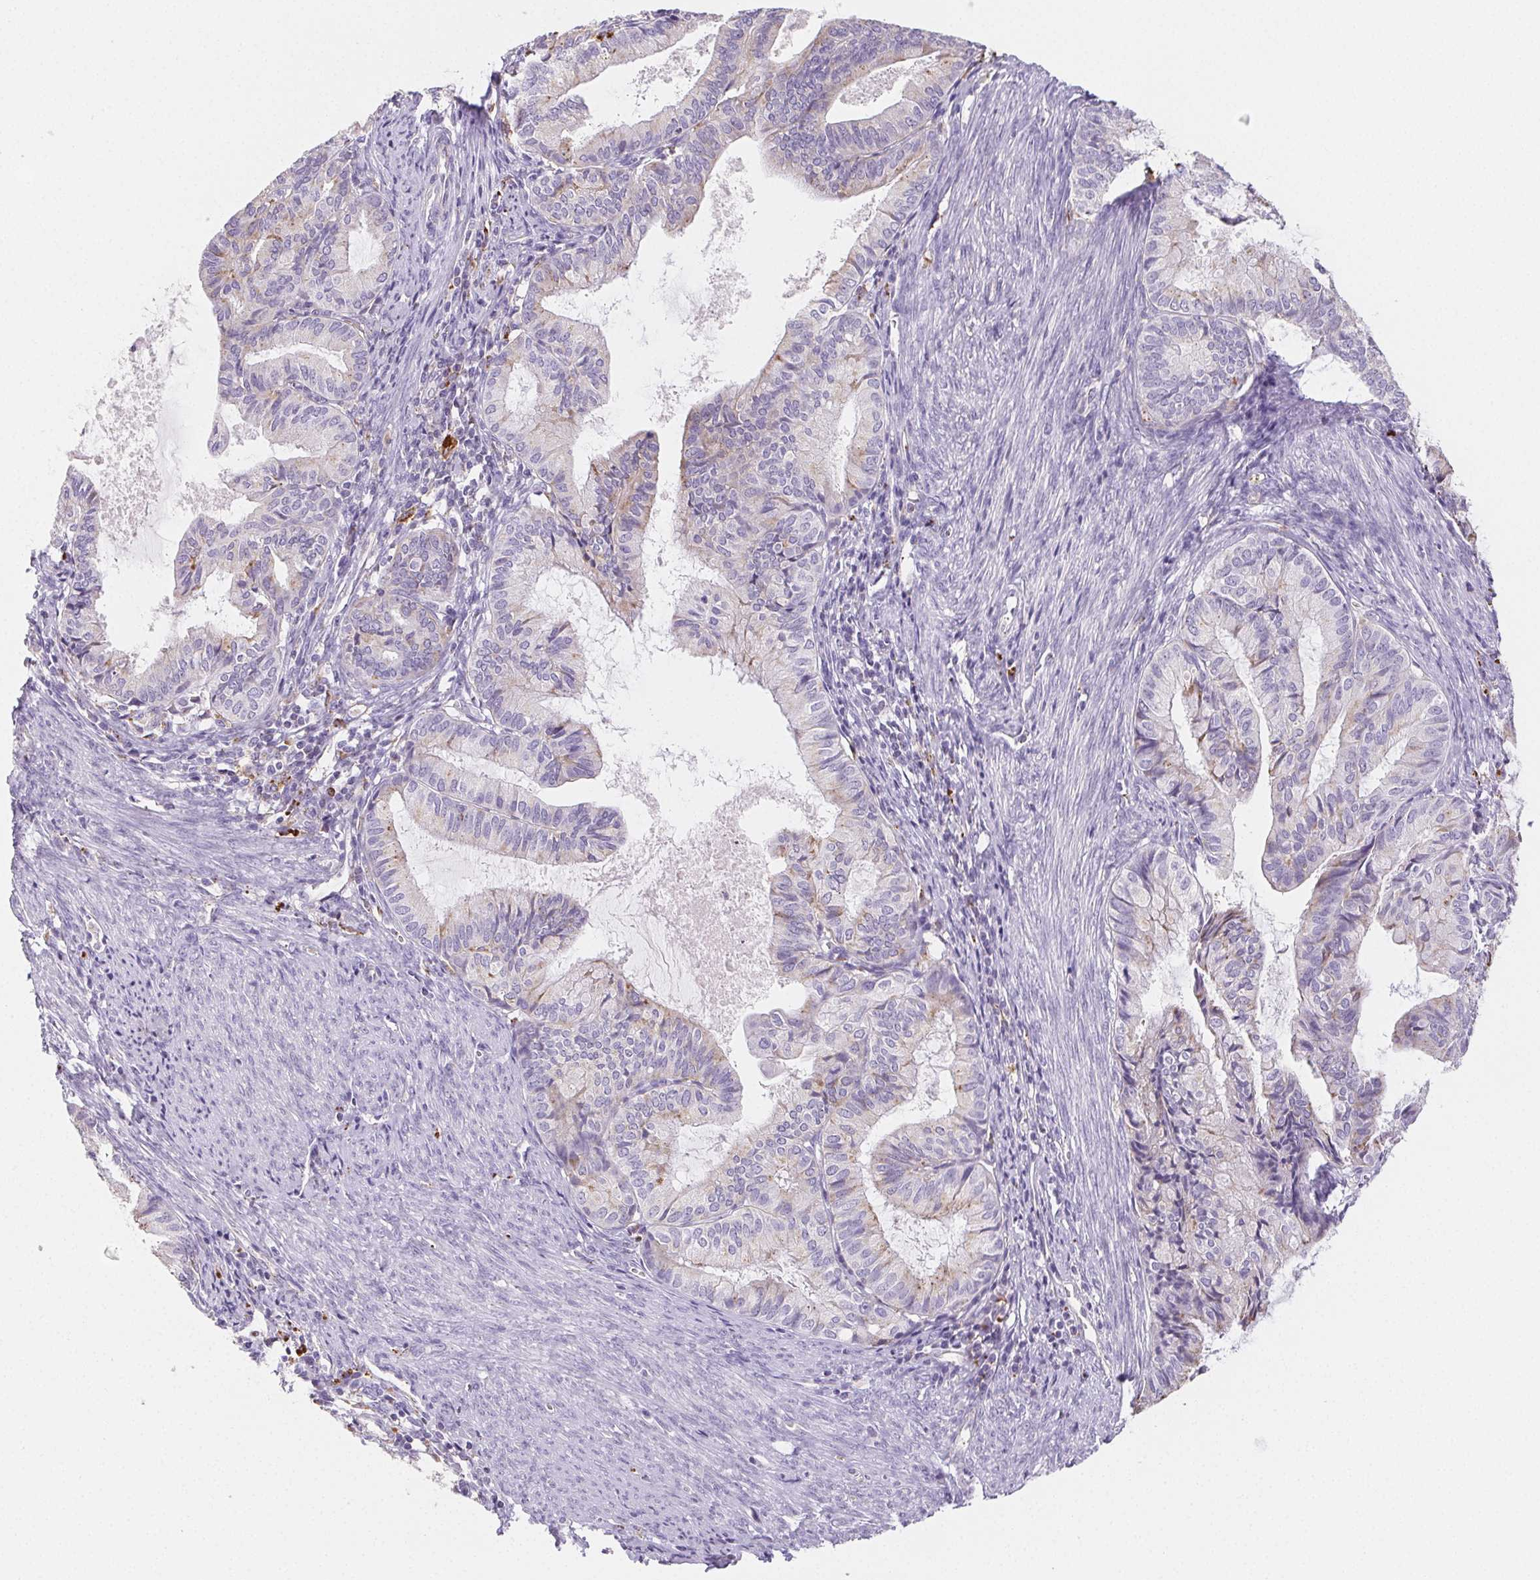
{"staining": {"intensity": "weak", "quantity": "<25%", "location": "cytoplasmic/membranous"}, "tissue": "endometrial cancer", "cell_type": "Tumor cells", "image_type": "cancer", "snomed": [{"axis": "morphology", "description": "Adenocarcinoma, NOS"}, {"axis": "topography", "description": "Endometrium"}], "caption": "Histopathology image shows no significant protein staining in tumor cells of endometrial cancer (adenocarcinoma).", "gene": "LIPA", "patient": {"sex": "female", "age": 86}}